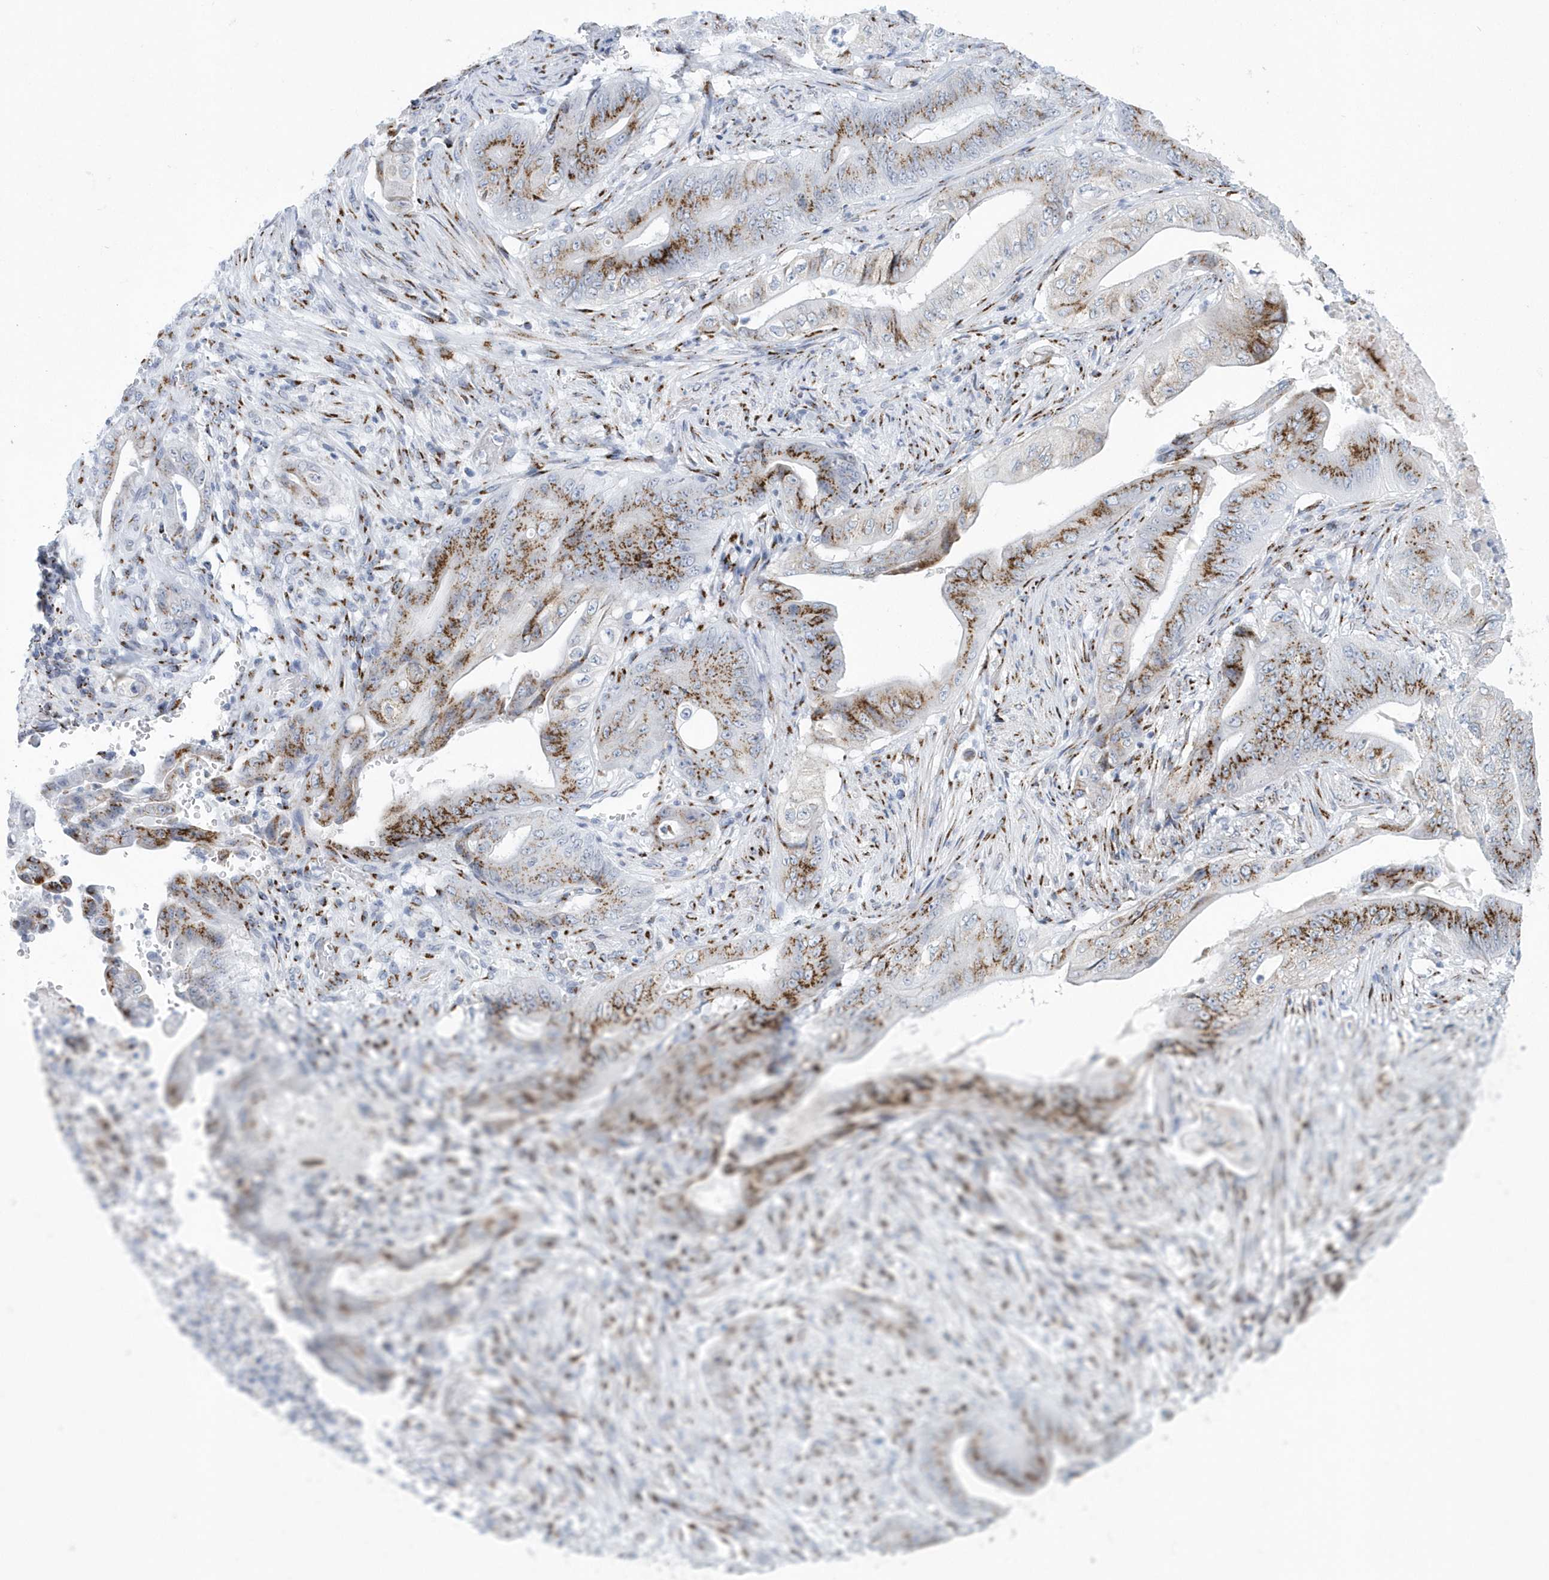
{"staining": {"intensity": "moderate", "quantity": ">75%", "location": "cytoplasmic/membranous"}, "tissue": "stomach cancer", "cell_type": "Tumor cells", "image_type": "cancer", "snomed": [{"axis": "morphology", "description": "Adenocarcinoma, NOS"}, {"axis": "topography", "description": "Stomach"}], "caption": "Immunohistochemistry (IHC) of human stomach adenocarcinoma displays medium levels of moderate cytoplasmic/membranous positivity in approximately >75% of tumor cells. (IHC, brightfield microscopy, high magnification).", "gene": "SLX9", "patient": {"sex": "female", "age": 73}}